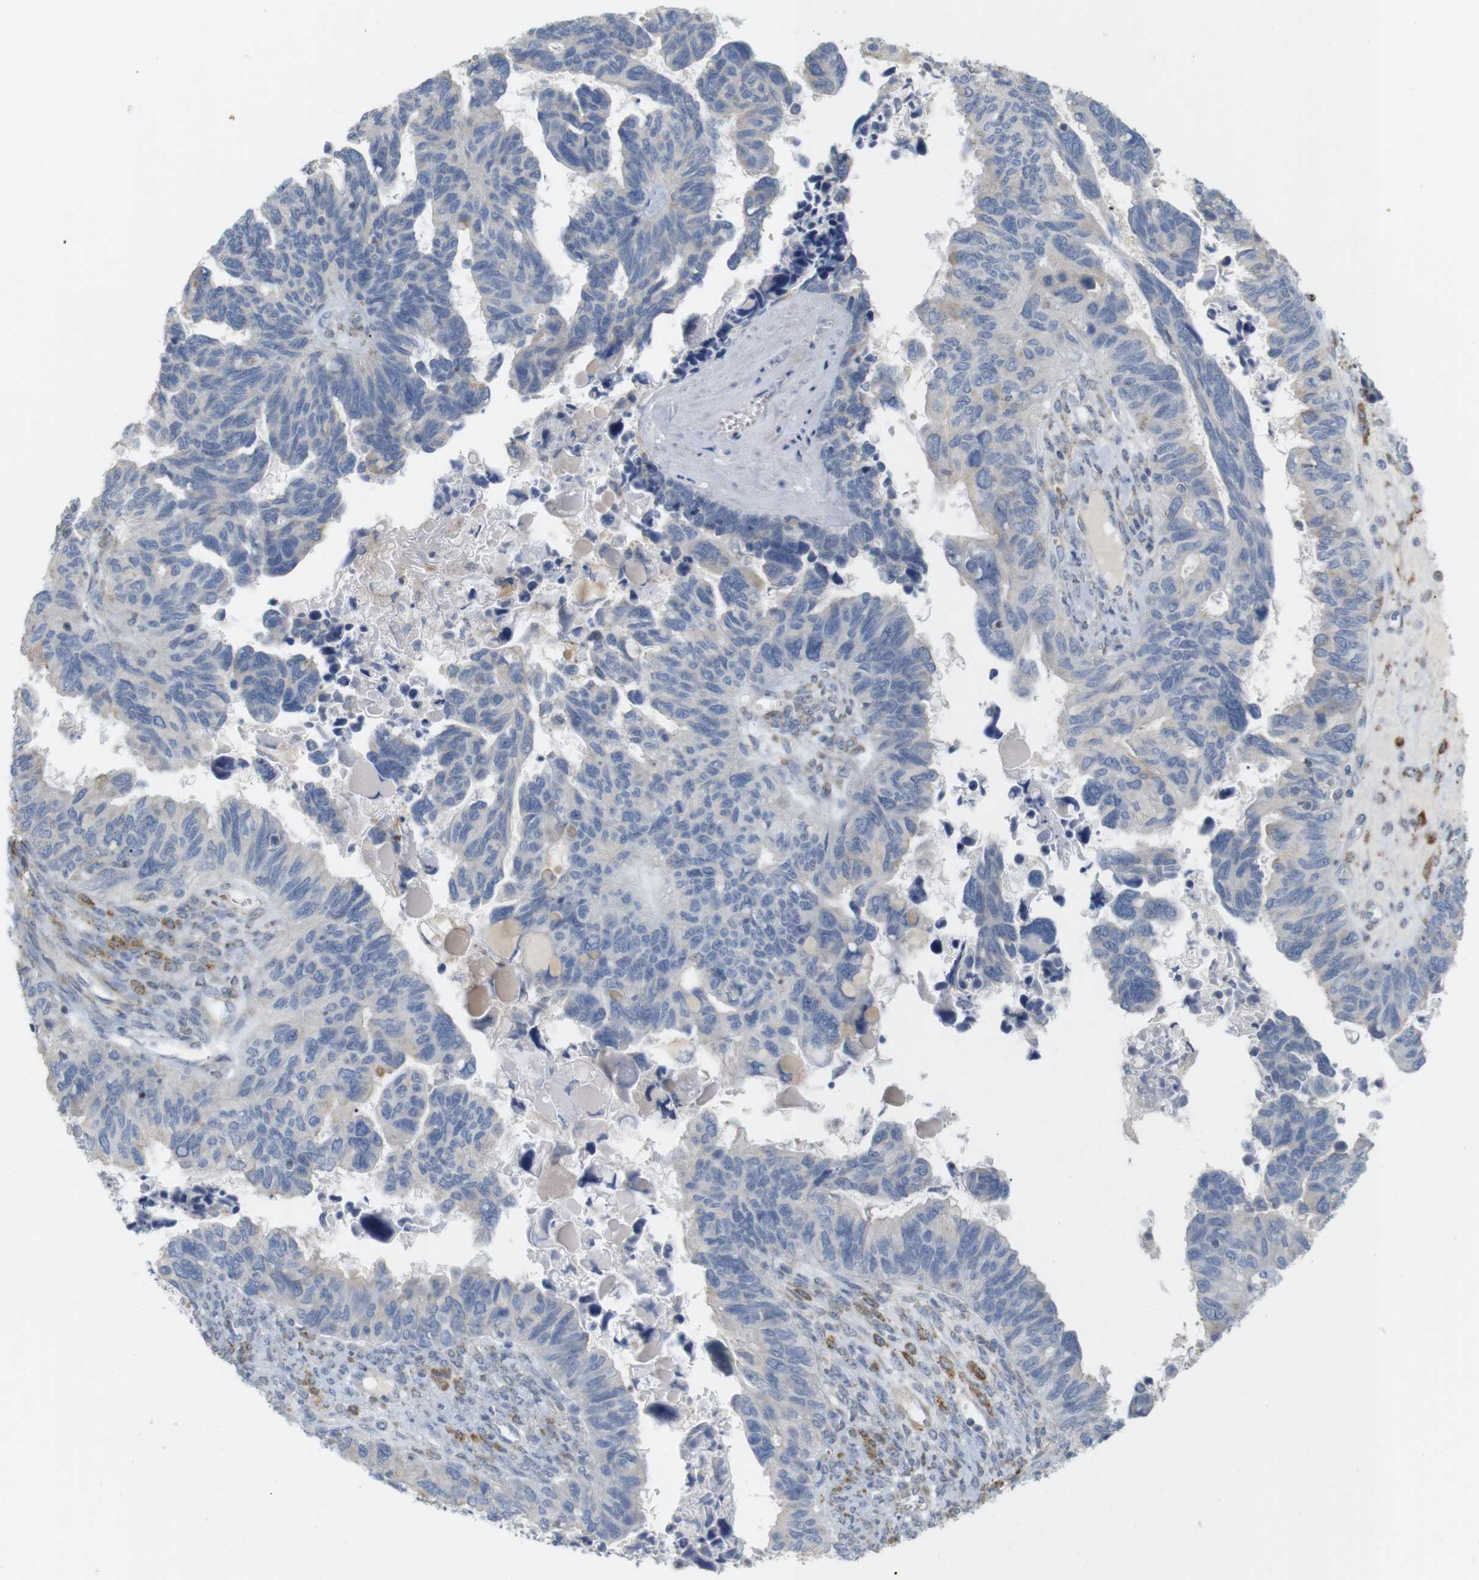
{"staining": {"intensity": "negative", "quantity": "none", "location": "none"}, "tissue": "ovarian cancer", "cell_type": "Tumor cells", "image_type": "cancer", "snomed": [{"axis": "morphology", "description": "Cystadenocarcinoma, serous, NOS"}, {"axis": "topography", "description": "Ovary"}], "caption": "Immunohistochemistry (IHC) of ovarian cancer demonstrates no positivity in tumor cells.", "gene": "ITPR1", "patient": {"sex": "female", "age": 79}}